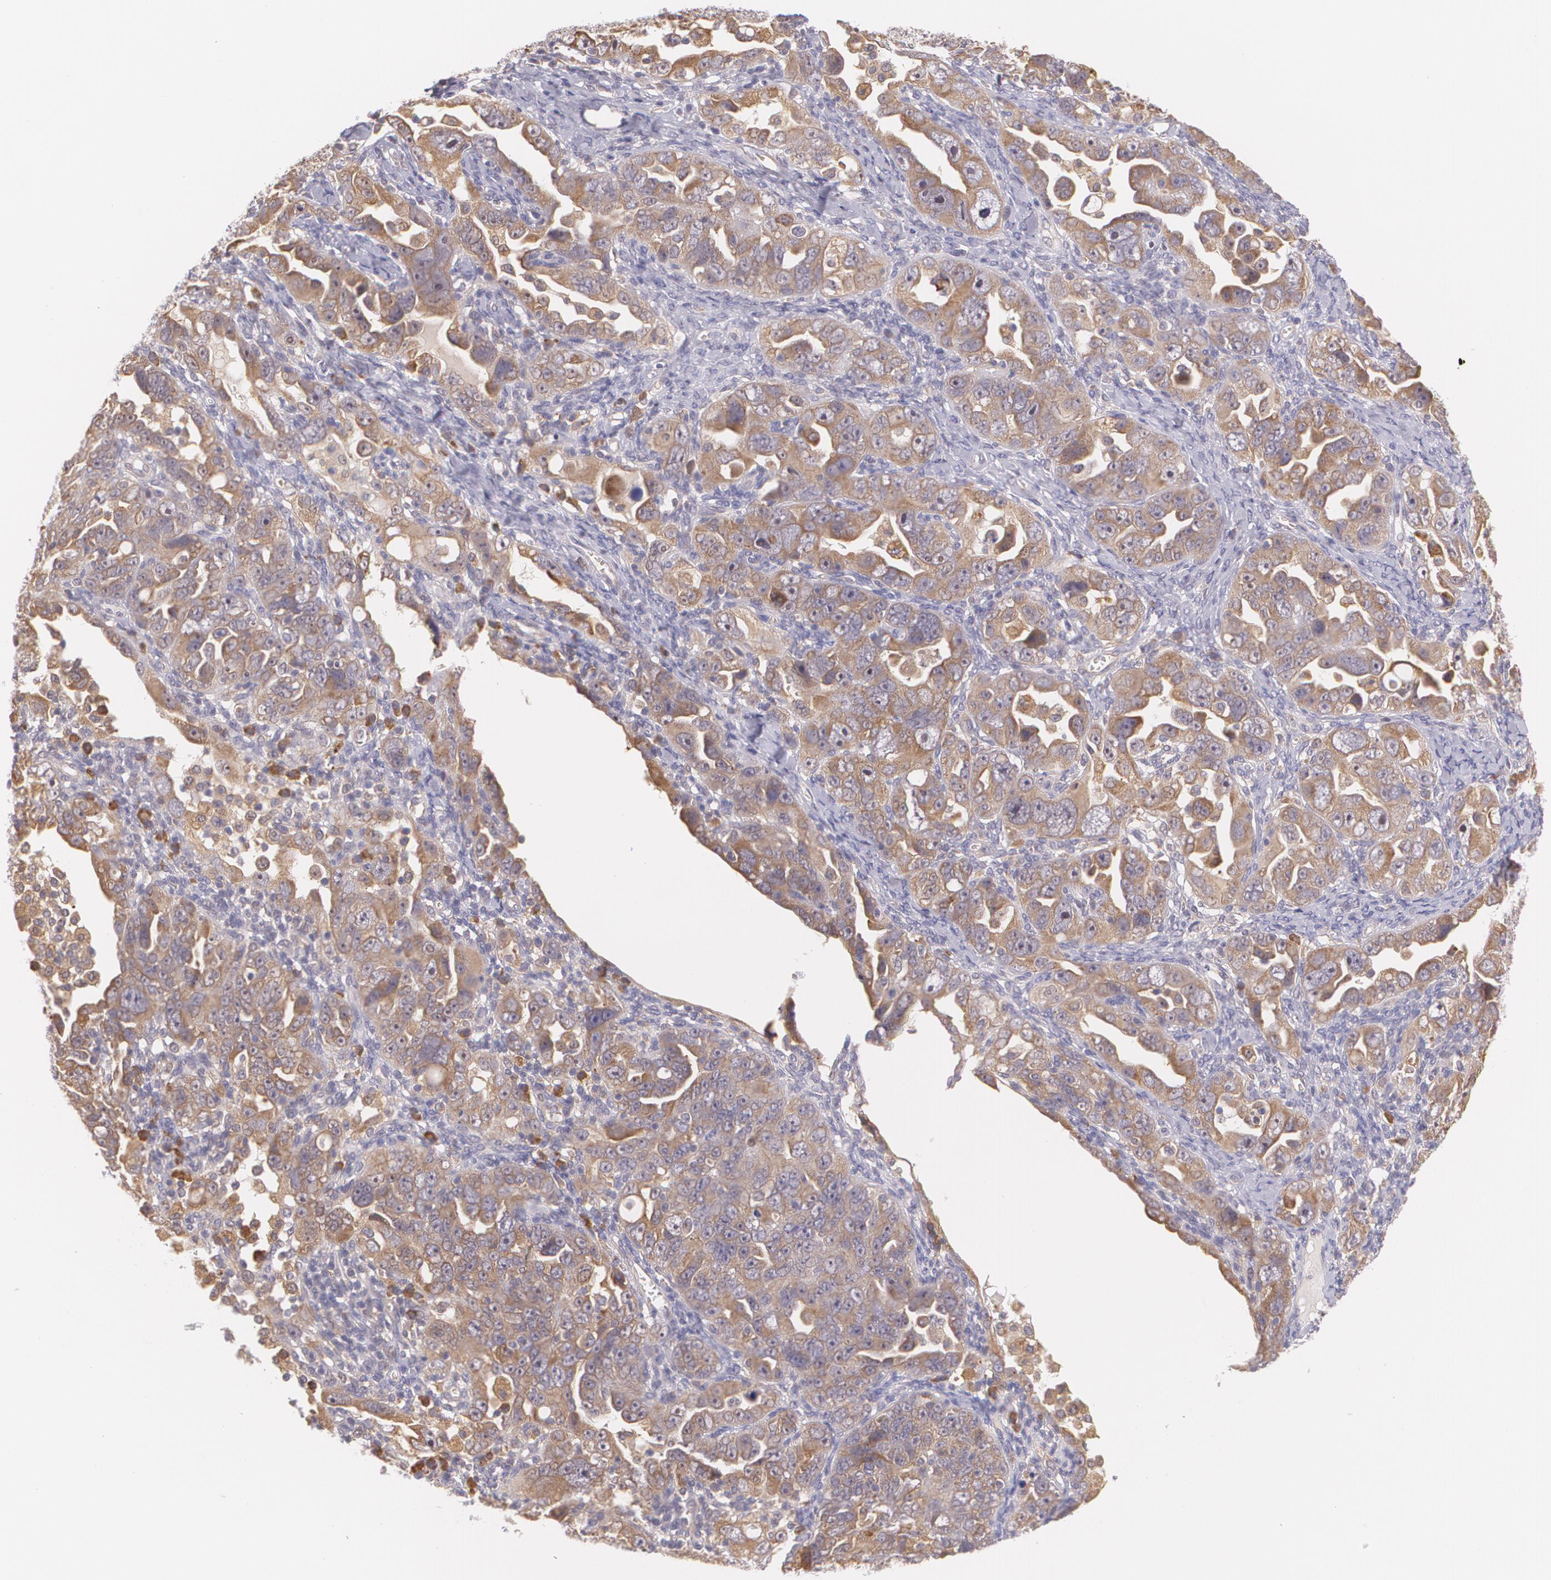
{"staining": {"intensity": "moderate", "quantity": ">75%", "location": "cytoplasmic/membranous"}, "tissue": "ovarian cancer", "cell_type": "Tumor cells", "image_type": "cancer", "snomed": [{"axis": "morphology", "description": "Cystadenocarcinoma, serous, NOS"}, {"axis": "topography", "description": "Ovary"}], "caption": "Moderate cytoplasmic/membranous protein positivity is identified in approximately >75% of tumor cells in ovarian cancer (serous cystadenocarcinoma).", "gene": "CCL17", "patient": {"sex": "female", "age": 66}}